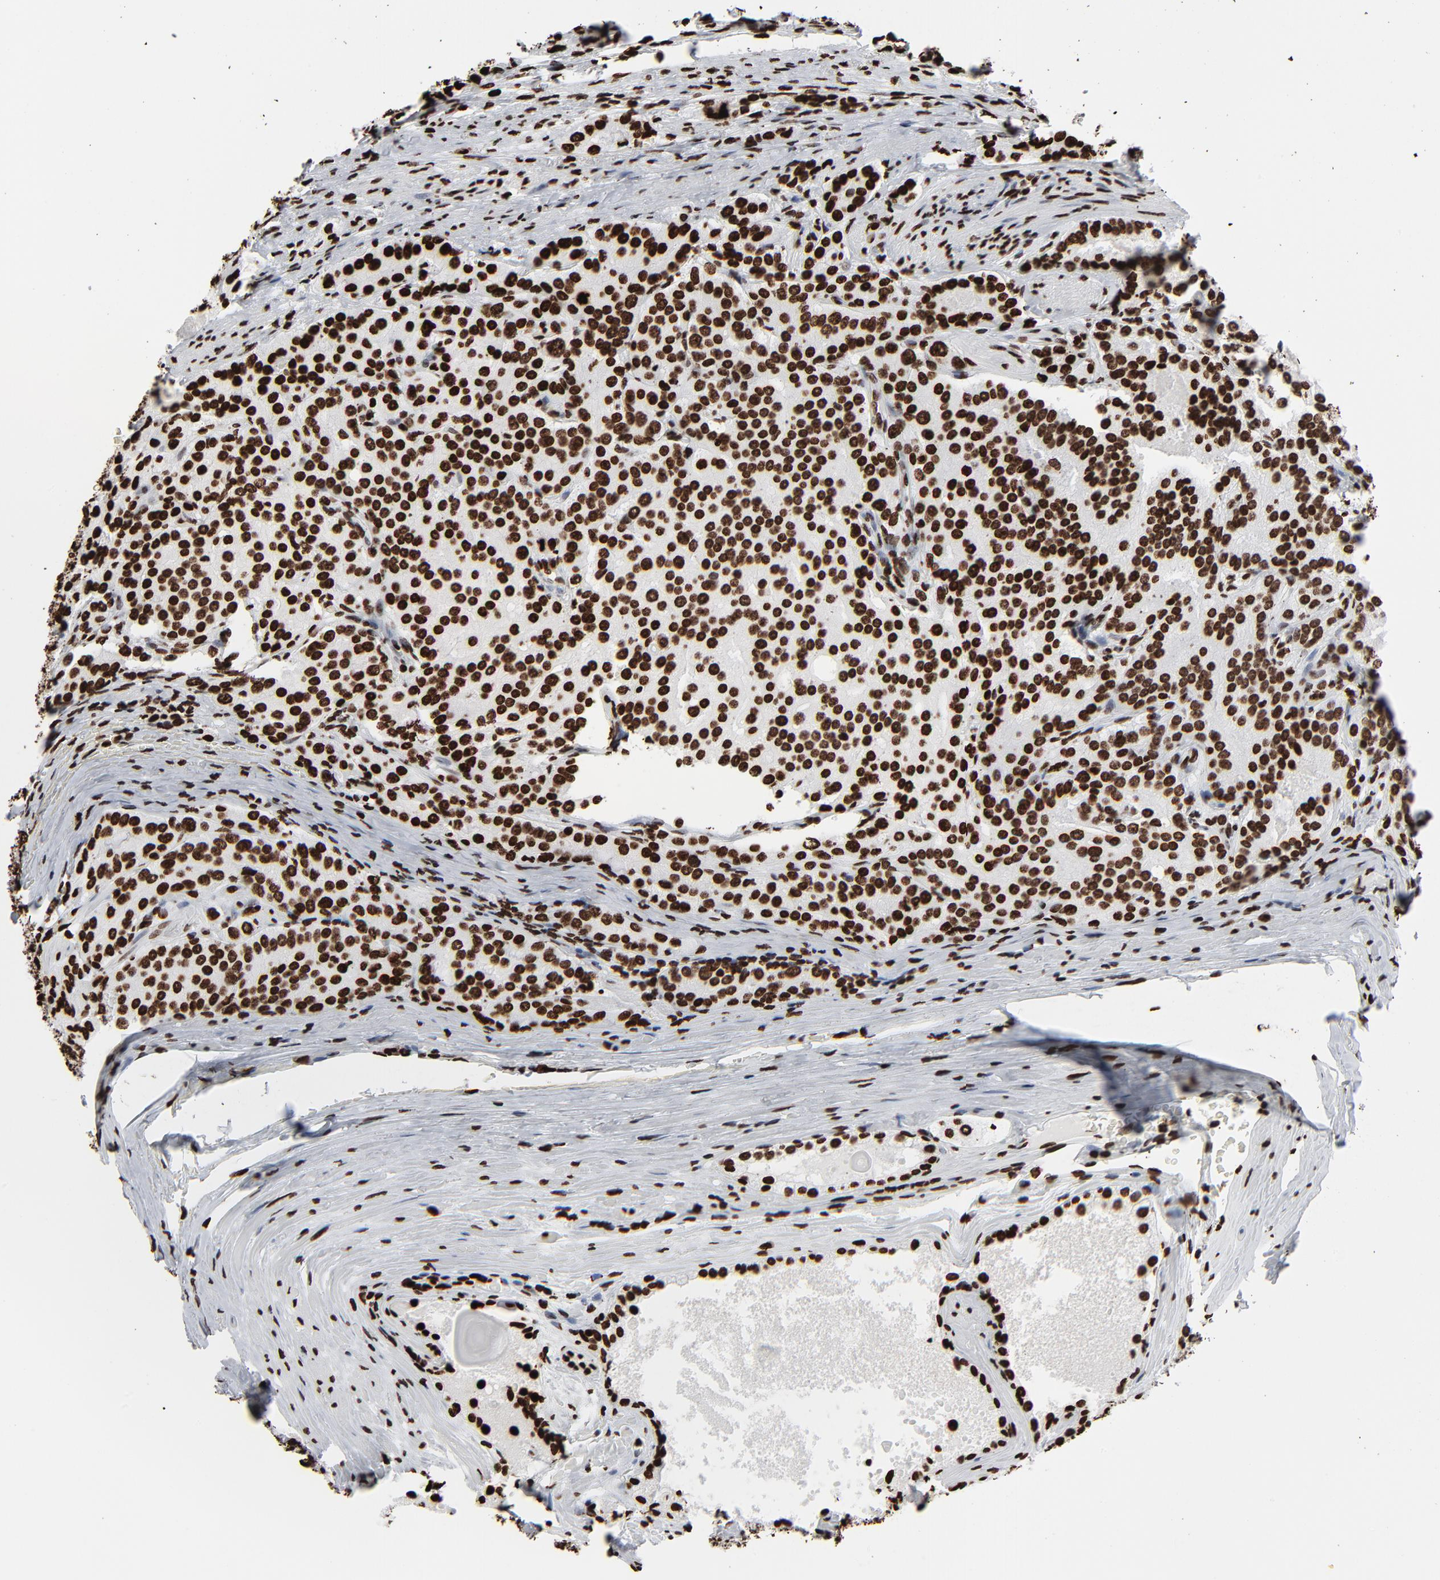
{"staining": {"intensity": "strong", "quantity": ">75%", "location": "nuclear"}, "tissue": "prostate cancer", "cell_type": "Tumor cells", "image_type": "cancer", "snomed": [{"axis": "morphology", "description": "Adenocarcinoma, Medium grade"}, {"axis": "topography", "description": "Prostate"}], "caption": "Strong nuclear expression for a protein is appreciated in about >75% of tumor cells of adenocarcinoma (medium-grade) (prostate) using immunohistochemistry (IHC).", "gene": "H3-4", "patient": {"sex": "male", "age": 72}}